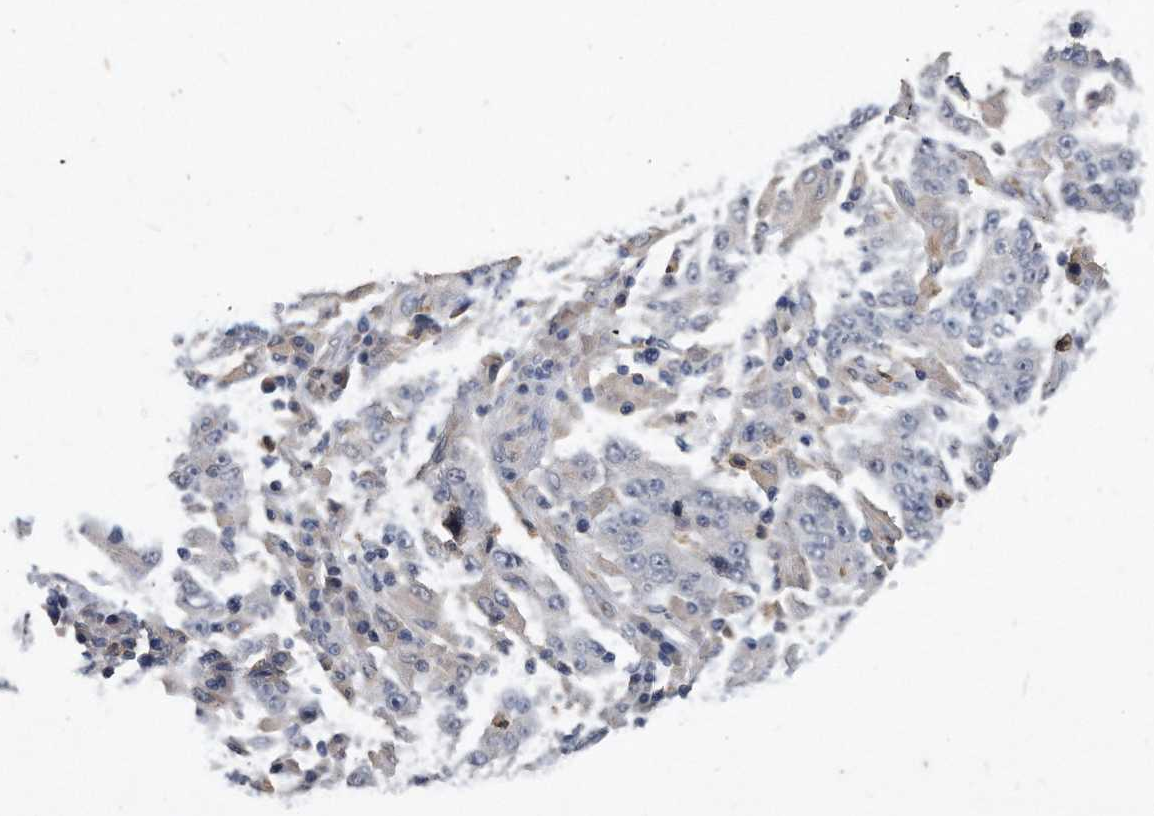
{"staining": {"intensity": "negative", "quantity": "none", "location": "none"}, "tissue": "stomach cancer", "cell_type": "Tumor cells", "image_type": "cancer", "snomed": [{"axis": "morphology", "description": "Normal tissue, NOS"}, {"axis": "morphology", "description": "Adenocarcinoma, NOS"}, {"axis": "topography", "description": "Stomach, upper"}, {"axis": "topography", "description": "Stomach"}], "caption": "This is an immunohistochemistry (IHC) image of stomach adenocarcinoma. There is no positivity in tumor cells.", "gene": "HOMER3", "patient": {"sex": "male", "age": 59}}